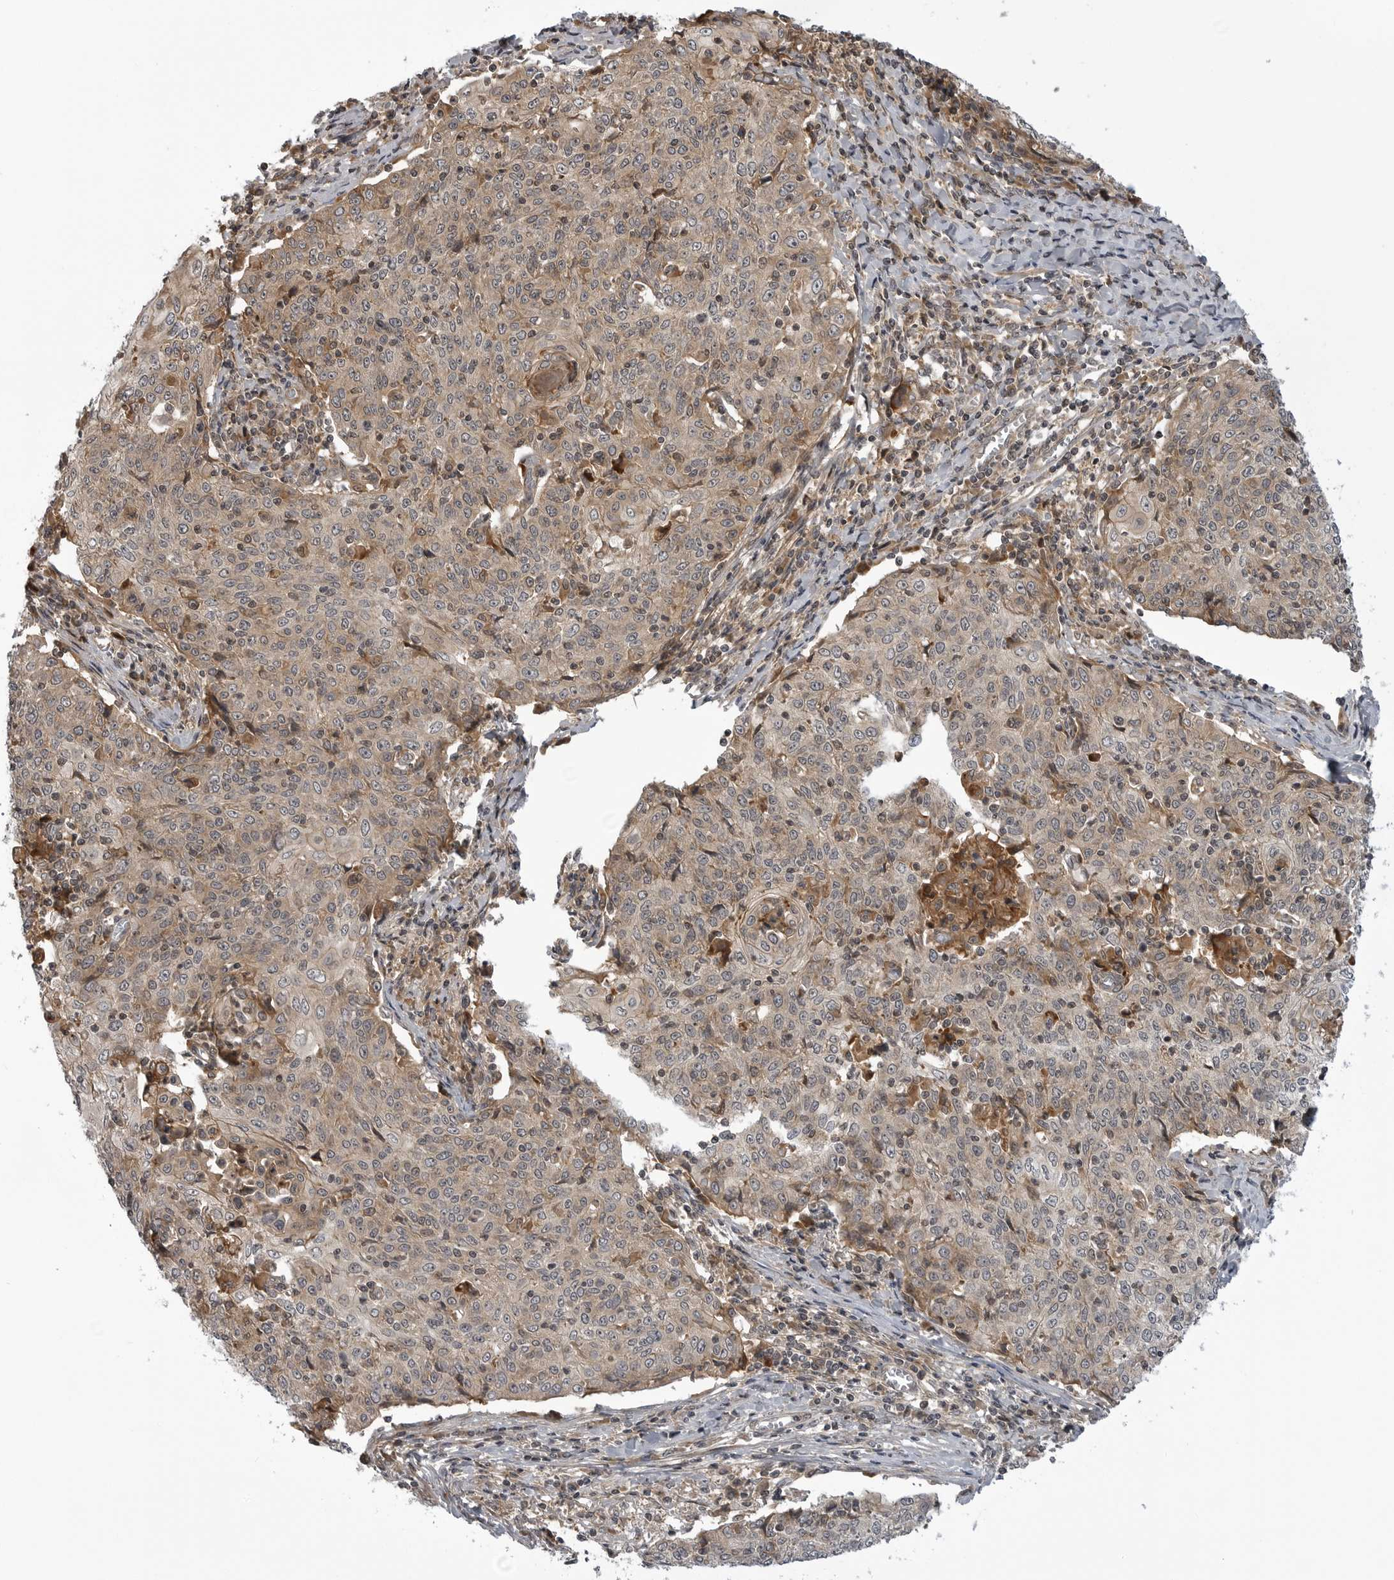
{"staining": {"intensity": "weak", "quantity": "25%-75%", "location": "cytoplasmic/membranous"}, "tissue": "cervical cancer", "cell_type": "Tumor cells", "image_type": "cancer", "snomed": [{"axis": "morphology", "description": "Squamous cell carcinoma, NOS"}, {"axis": "topography", "description": "Cervix"}], "caption": "DAB (3,3'-diaminobenzidine) immunohistochemical staining of cervical cancer (squamous cell carcinoma) demonstrates weak cytoplasmic/membranous protein positivity in approximately 25%-75% of tumor cells. (DAB (3,3'-diaminobenzidine) IHC, brown staining for protein, blue staining for nuclei).", "gene": "LRRC45", "patient": {"sex": "female", "age": 48}}